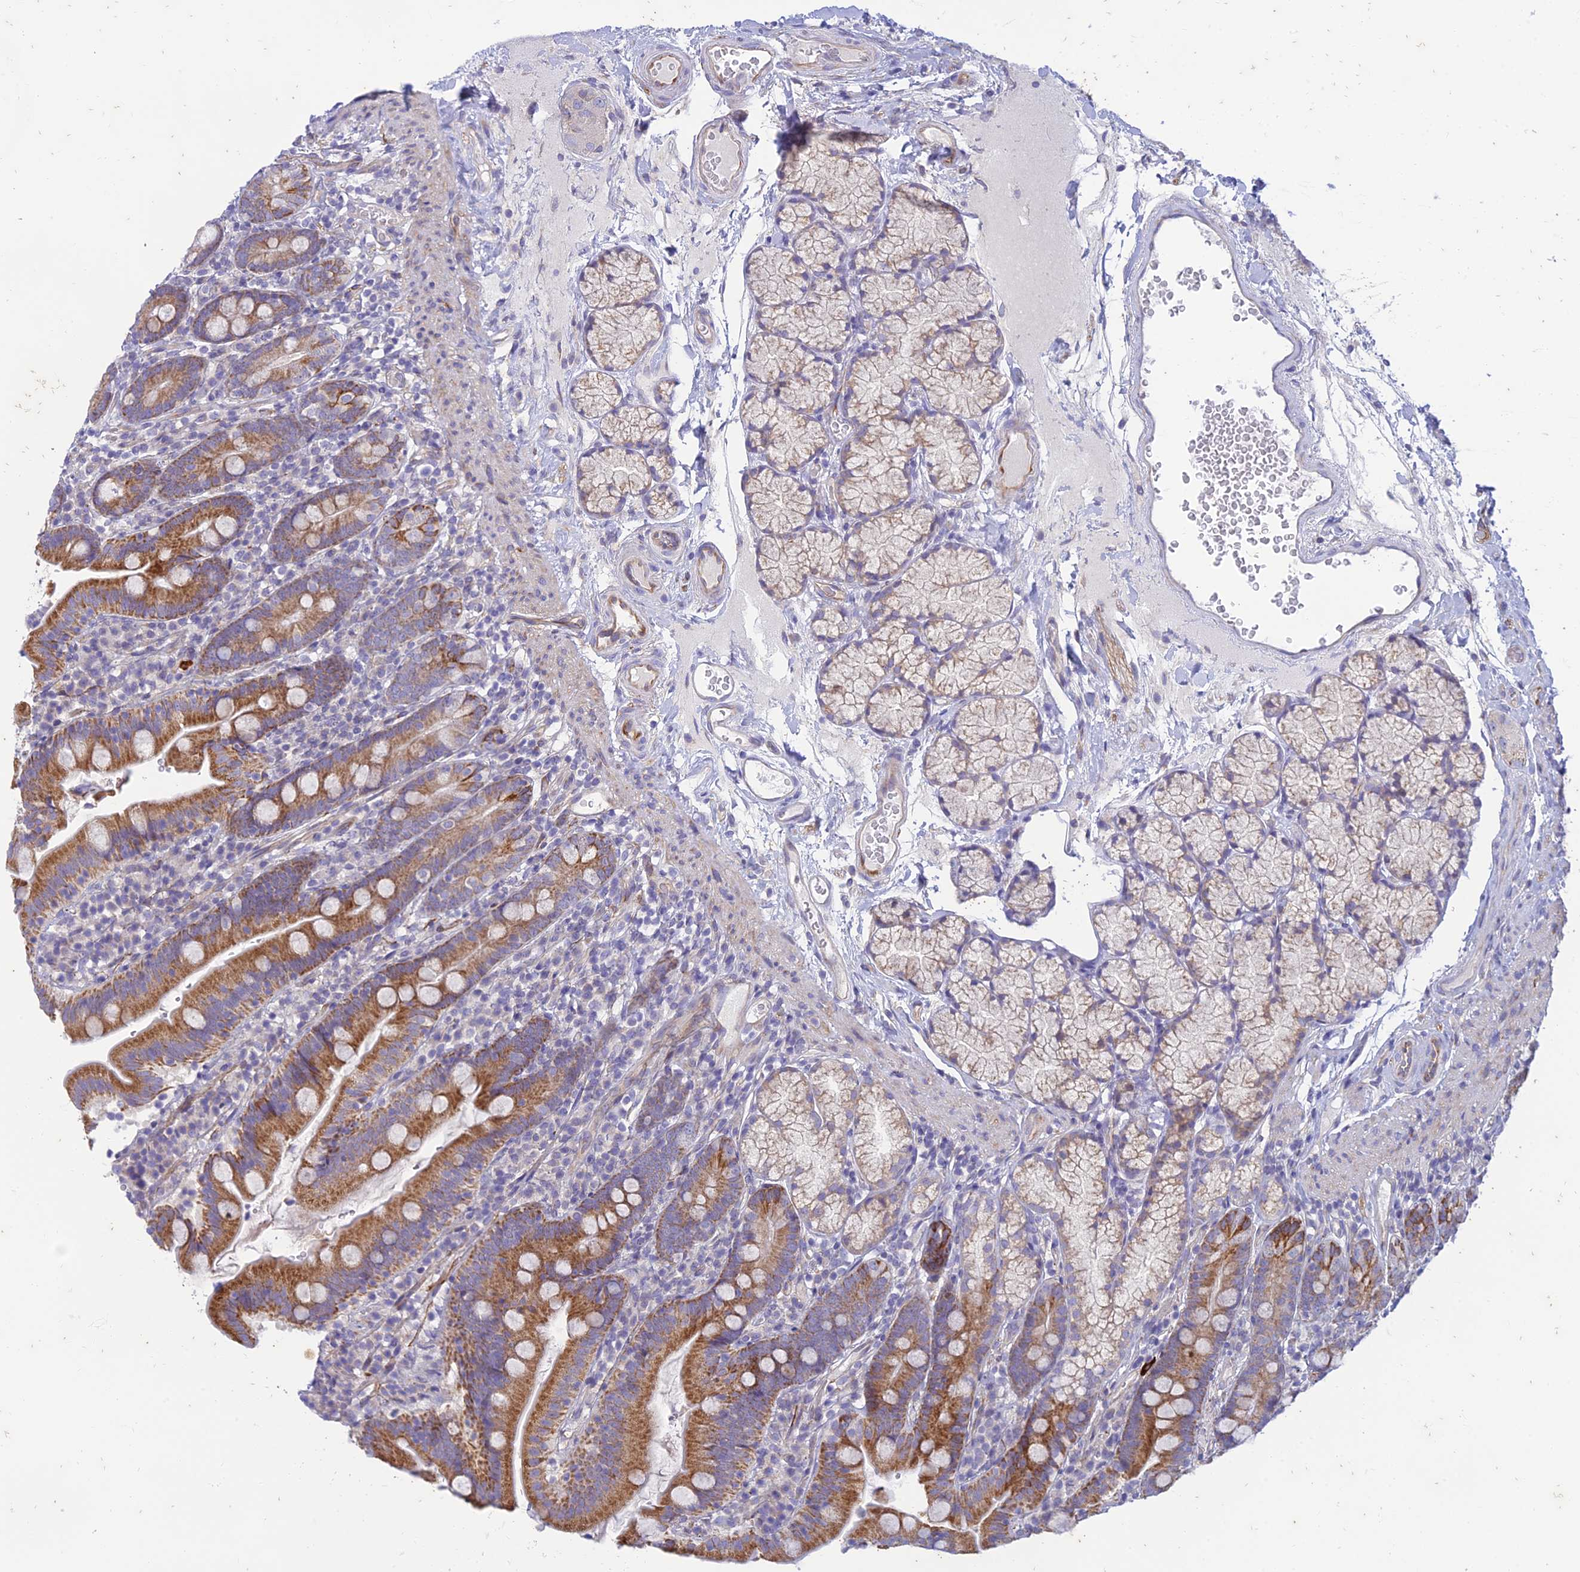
{"staining": {"intensity": "strong", "quantity": ">75%", "location": "cytoplasmic/membranous"}, "tissue": "duodenum", "cell_type": "Glandular cells", "image_type": "normal", "snomed": [{"axis": "morphology", "description": "Normal tissue, NOS"}, {"axis": "topography", "description": "Duodenum"}], "caption": "Immunohistochemical staining of unremarkable duodenum exhibits high levels of strong cytoplasmic/membranous positivity in approximately >75% of glandular cells. (DAB (3,3'-diaminobenzidine) IHC, brown staining for protein, blue staining for nuclei).", "gene": "PTCD2", "patient": {"sex": "female", "age": 67}}